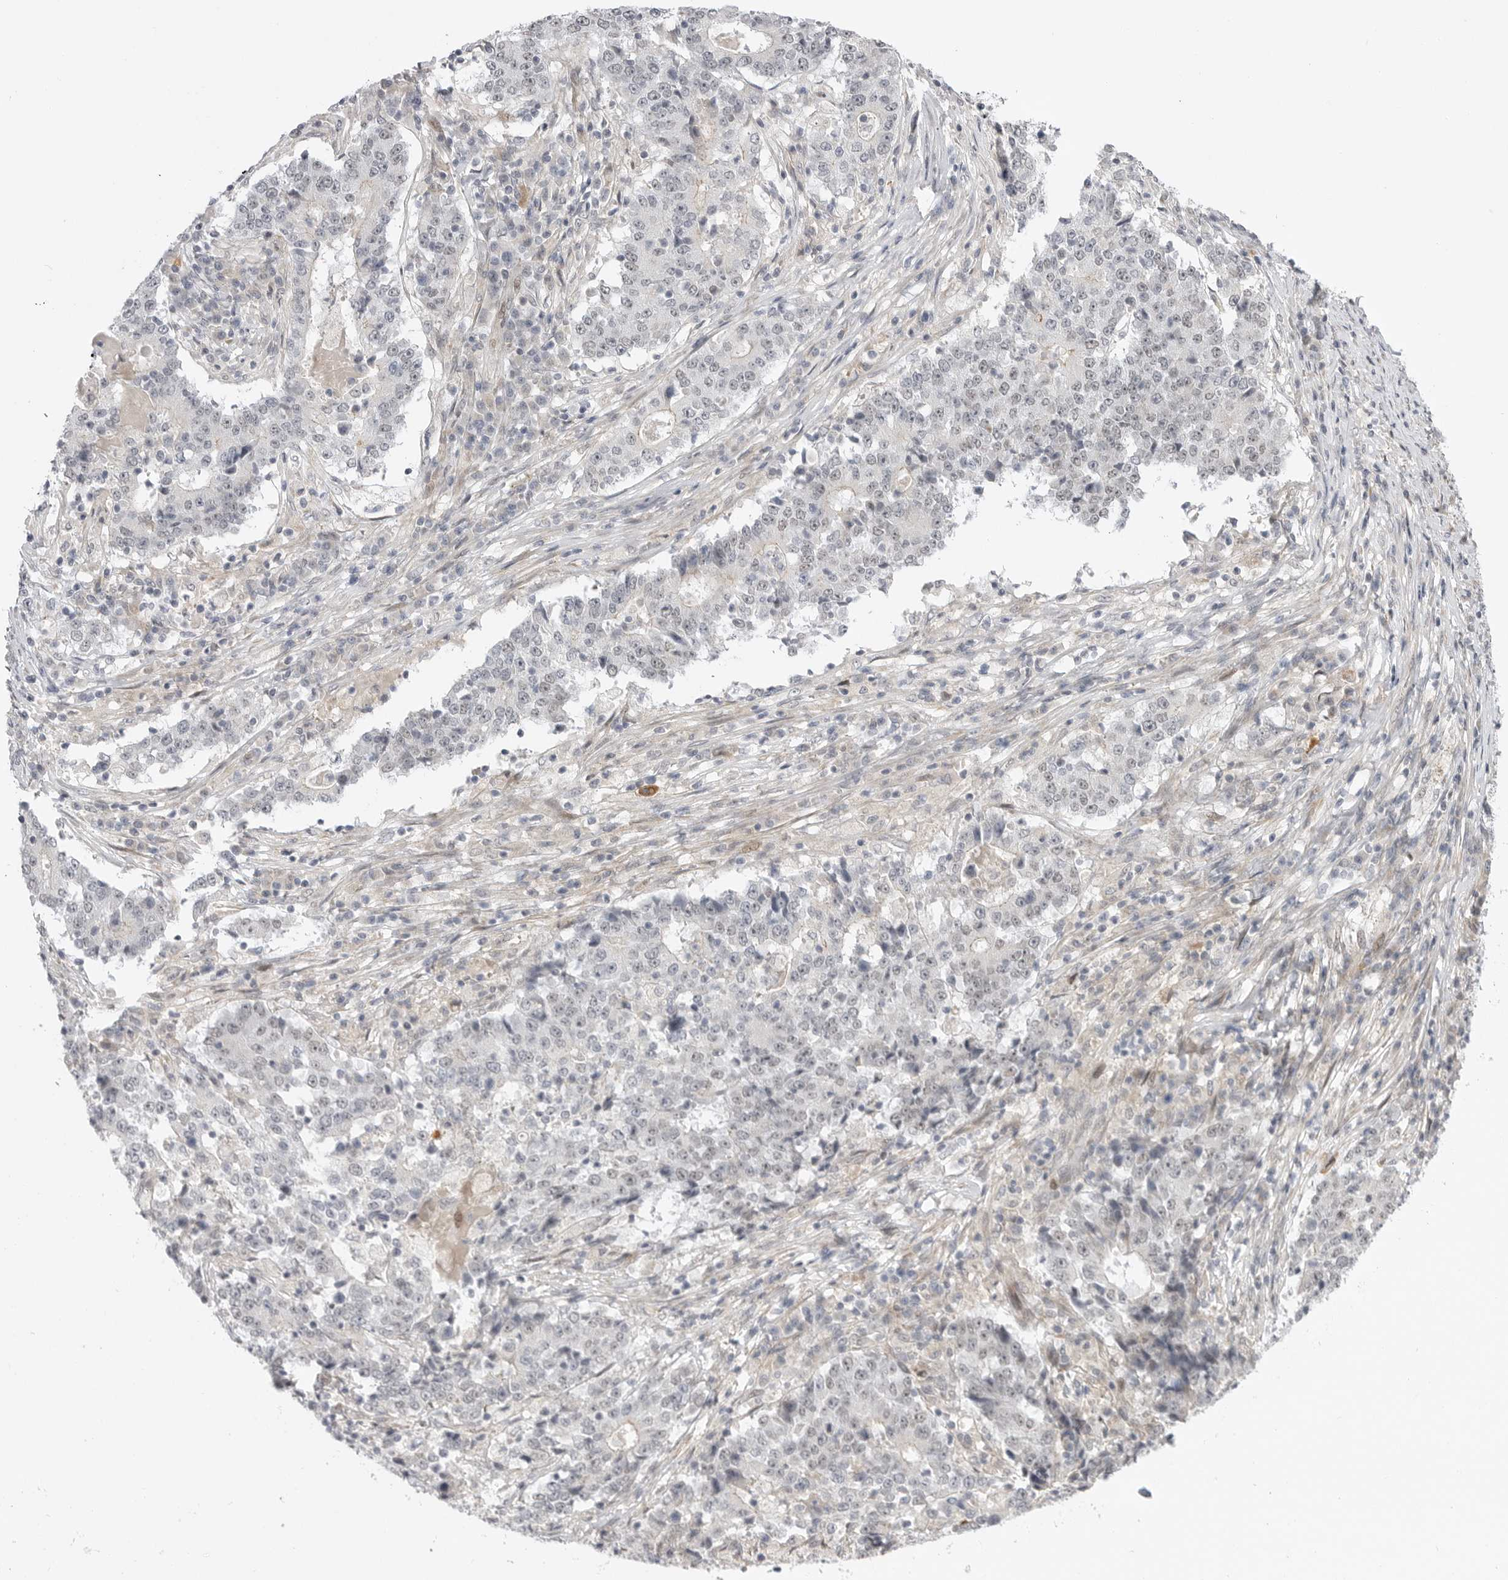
{"staining": {"intensity": "negative", "quantity": "none", "location": "none"}, "tissue": "stomach cancer", "cell_type": "Tumor cells", "image_type": "cancer", "snomed": [{"axis": "morphology", "description": "Adenocarcinoma, NOS"}, {"axis": "topography", "description": "Stomach"}], "caption": "Micrograph shows no significant protein expression in tumor cells of stomach cancer.", "gene": "GGT6", "patient": {"sex": "male", "age": 59}}